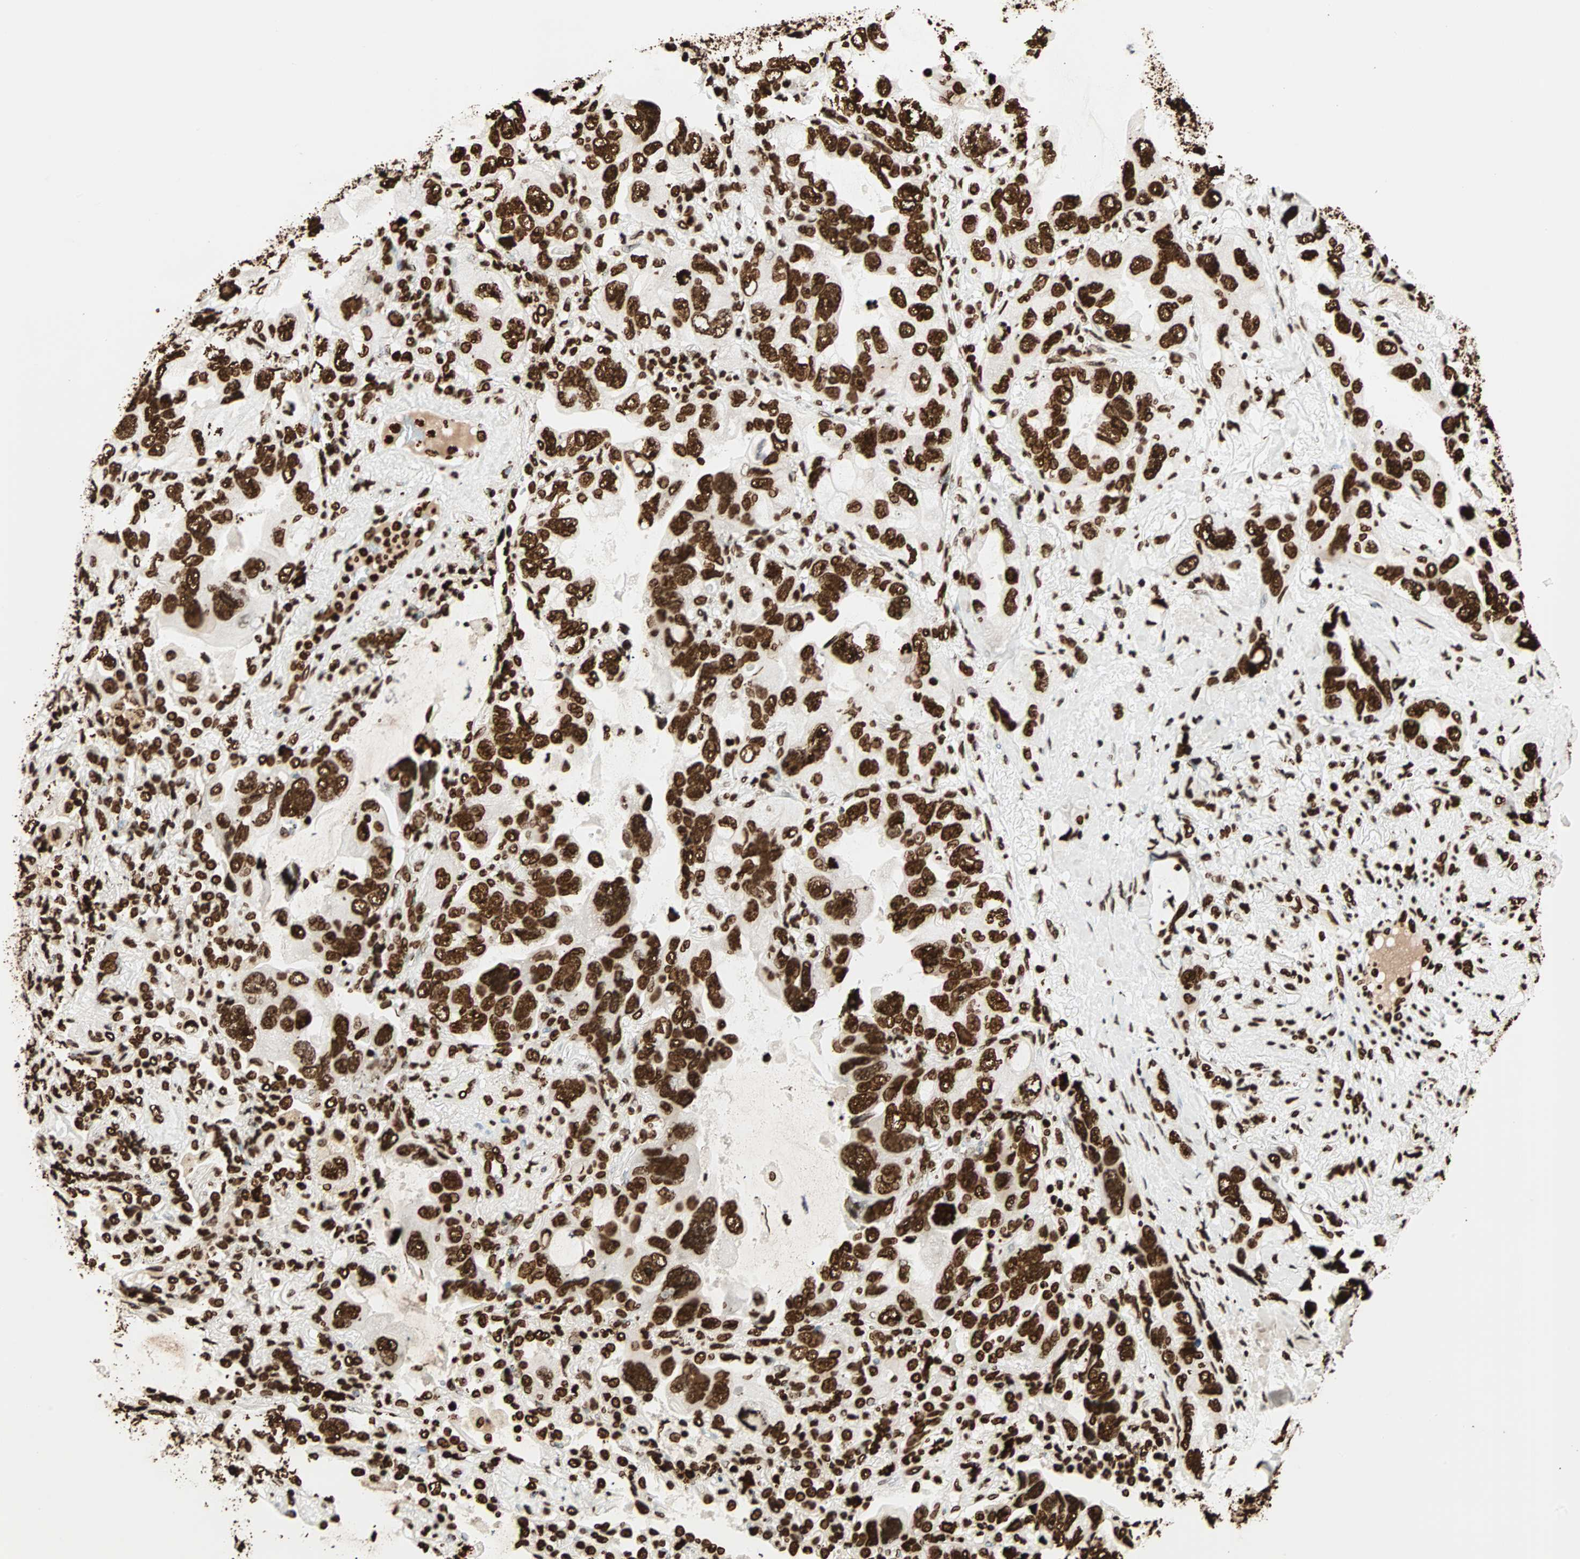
{"staining": {"intensity": "strong", "quantity": ">75%", "location": "nuclear"}, "tissue": "lung cancer", "cell_type": "Tumor cells", "image_type": "cancer", "snomed": [{"axis": "morphology", "description": "Squamous cell carcinoma, NOS"}, {"axis": "topography", "description": "Lung"}], "caption": "Brown immunohistochemical staining in human squamous cell carcinoma (lung) demonstrates strong nuclear staining in about >75% of tumor cells.", "gene": "GLI2", "patient": {"sex": "female", "age": 73}}